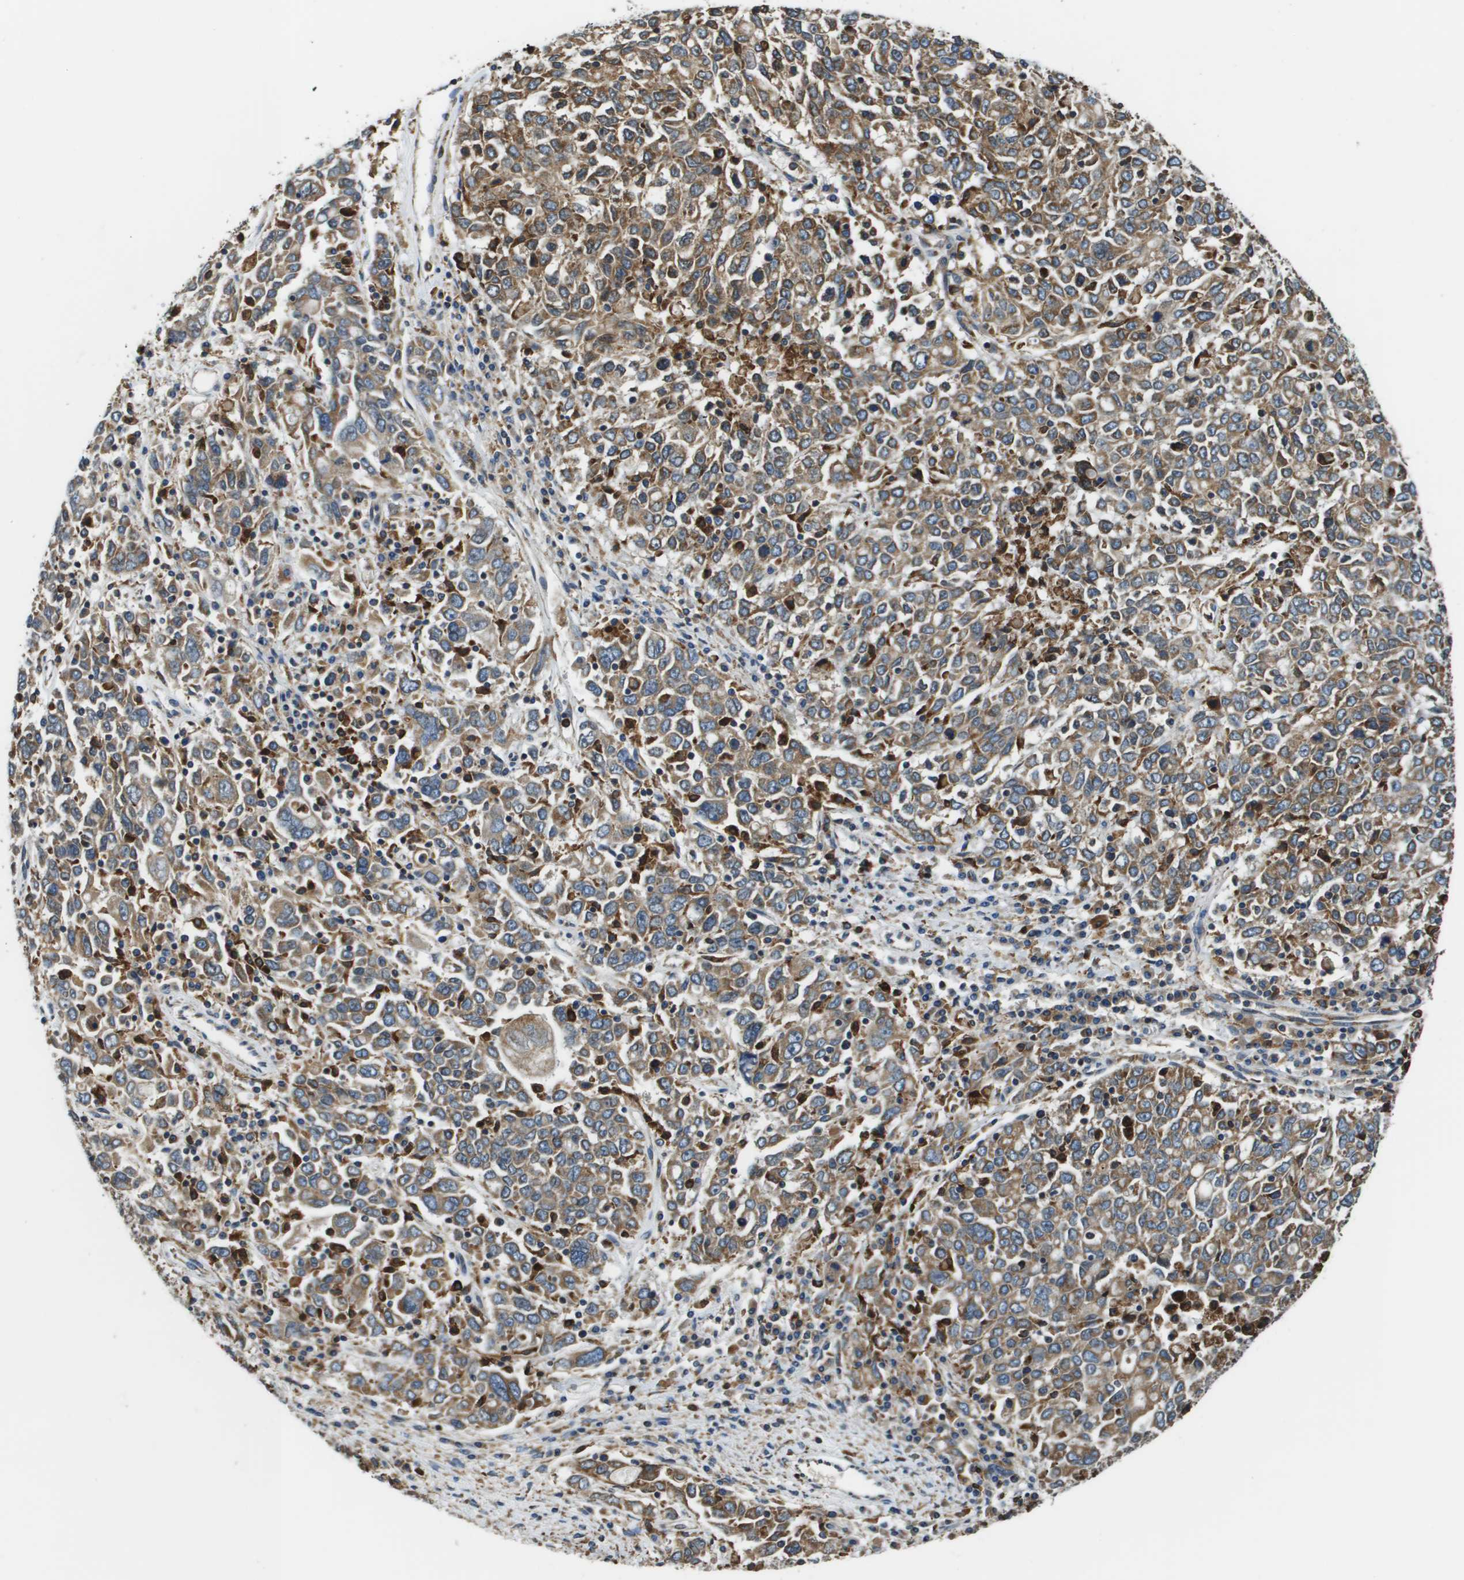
{"staining": {"intensity": "moderate", "quantity": ">75%", "location": "cytoplasmic/membranous"}, "tissue": "ovarian cancer", "cell_type": "Tumor cells", "image_type": "cancer", "snomed": [{"axis": "morphology", "description": "Carcinoma, endometroid"}, {"axis": "topography", "description": "Ovary"}], "caption": "Protein analysis of endometroid carcinoma (ovarian) tissue reveals moderate cytoplasmic/membranous positivity in approximately >75% of tumor cells. The protein of interest is stained brown, and the nuclei are stained in blue (DAB (3,3'-diaminobenzidine) IHC with brightfield microscopy, high magnification).", "gene": "CNPY3", "patient": {"sex": "female", "age": 62}}